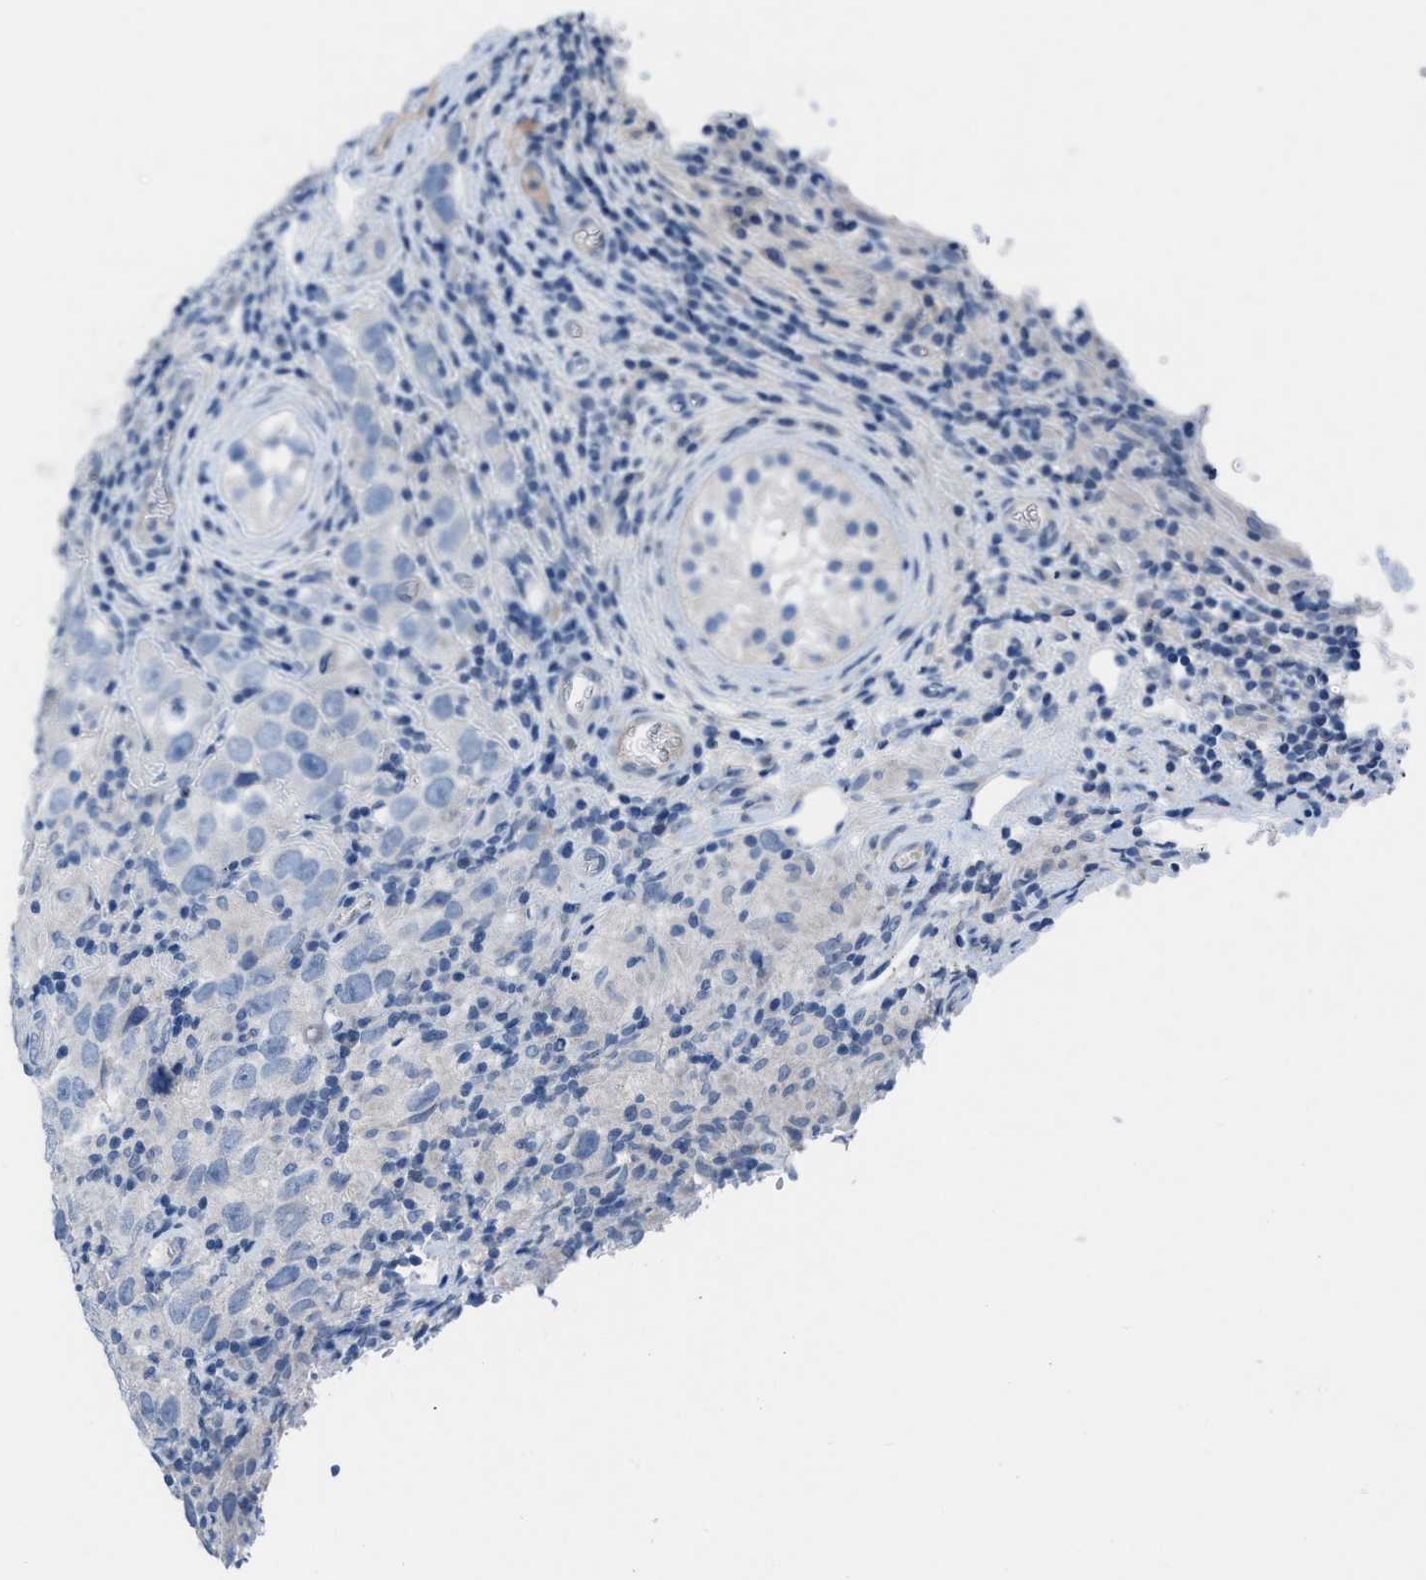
{"staining": {"intensity": "negative", "quantity": "none", "location": "none"}, "tissue": "testis cancer", "cell_type": "Tumor cells", "image_type": "cancer", "snomed": [{"axis": "morphology", "description": "Carcinoma, Embryonal, NOS"}, {"axis": "topography", "description": "Testis"}], "caption": "Testis cancer (embryonal carcinoma) was stained to show a protein in brown. There is no significant expression in tumor cells.", "gene": "HPX", "patient": {"sex": "male", "age": 21}}